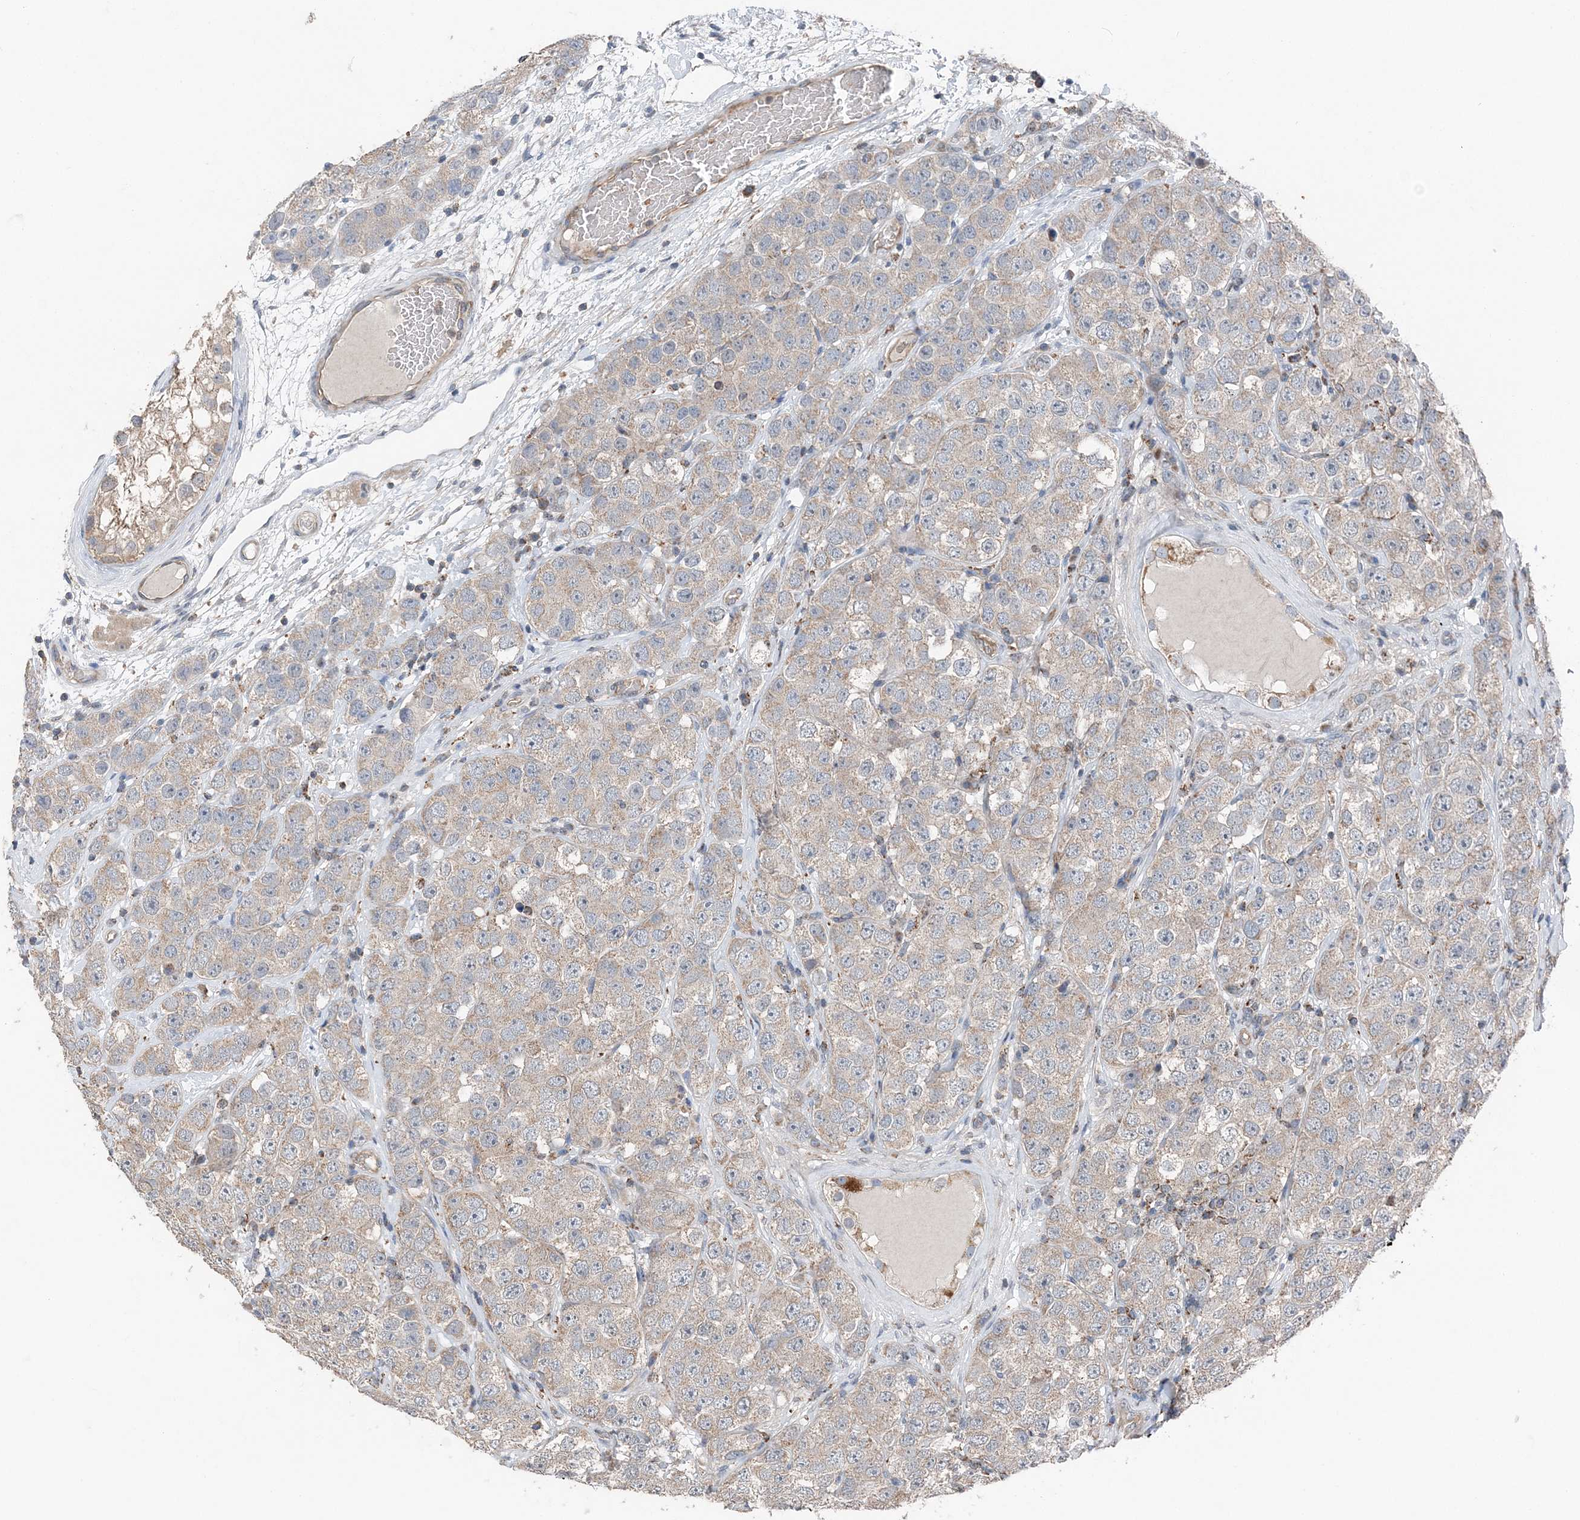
{"staining": {"intensity": "weak", "quantity": "25%-75%", "location": "cytoplasmic/membranous"}, "tissue": "testis cancer", "cell_type": "Tumor cells", "image_type": "cancer", "snomed": [{"axis": "morphology", "description": "Seminoma, NOS"}, {"axis": "topography", "description": "Testis"}], "caption": "DAB immunohistochemical staining of human testis seminoma displays weak cytoplasmic/membranous protein positivity in approximately 25%-75% of tumor cells.", "gene": "SPRY2", "patient": {"sex": "male", "age": 28}}